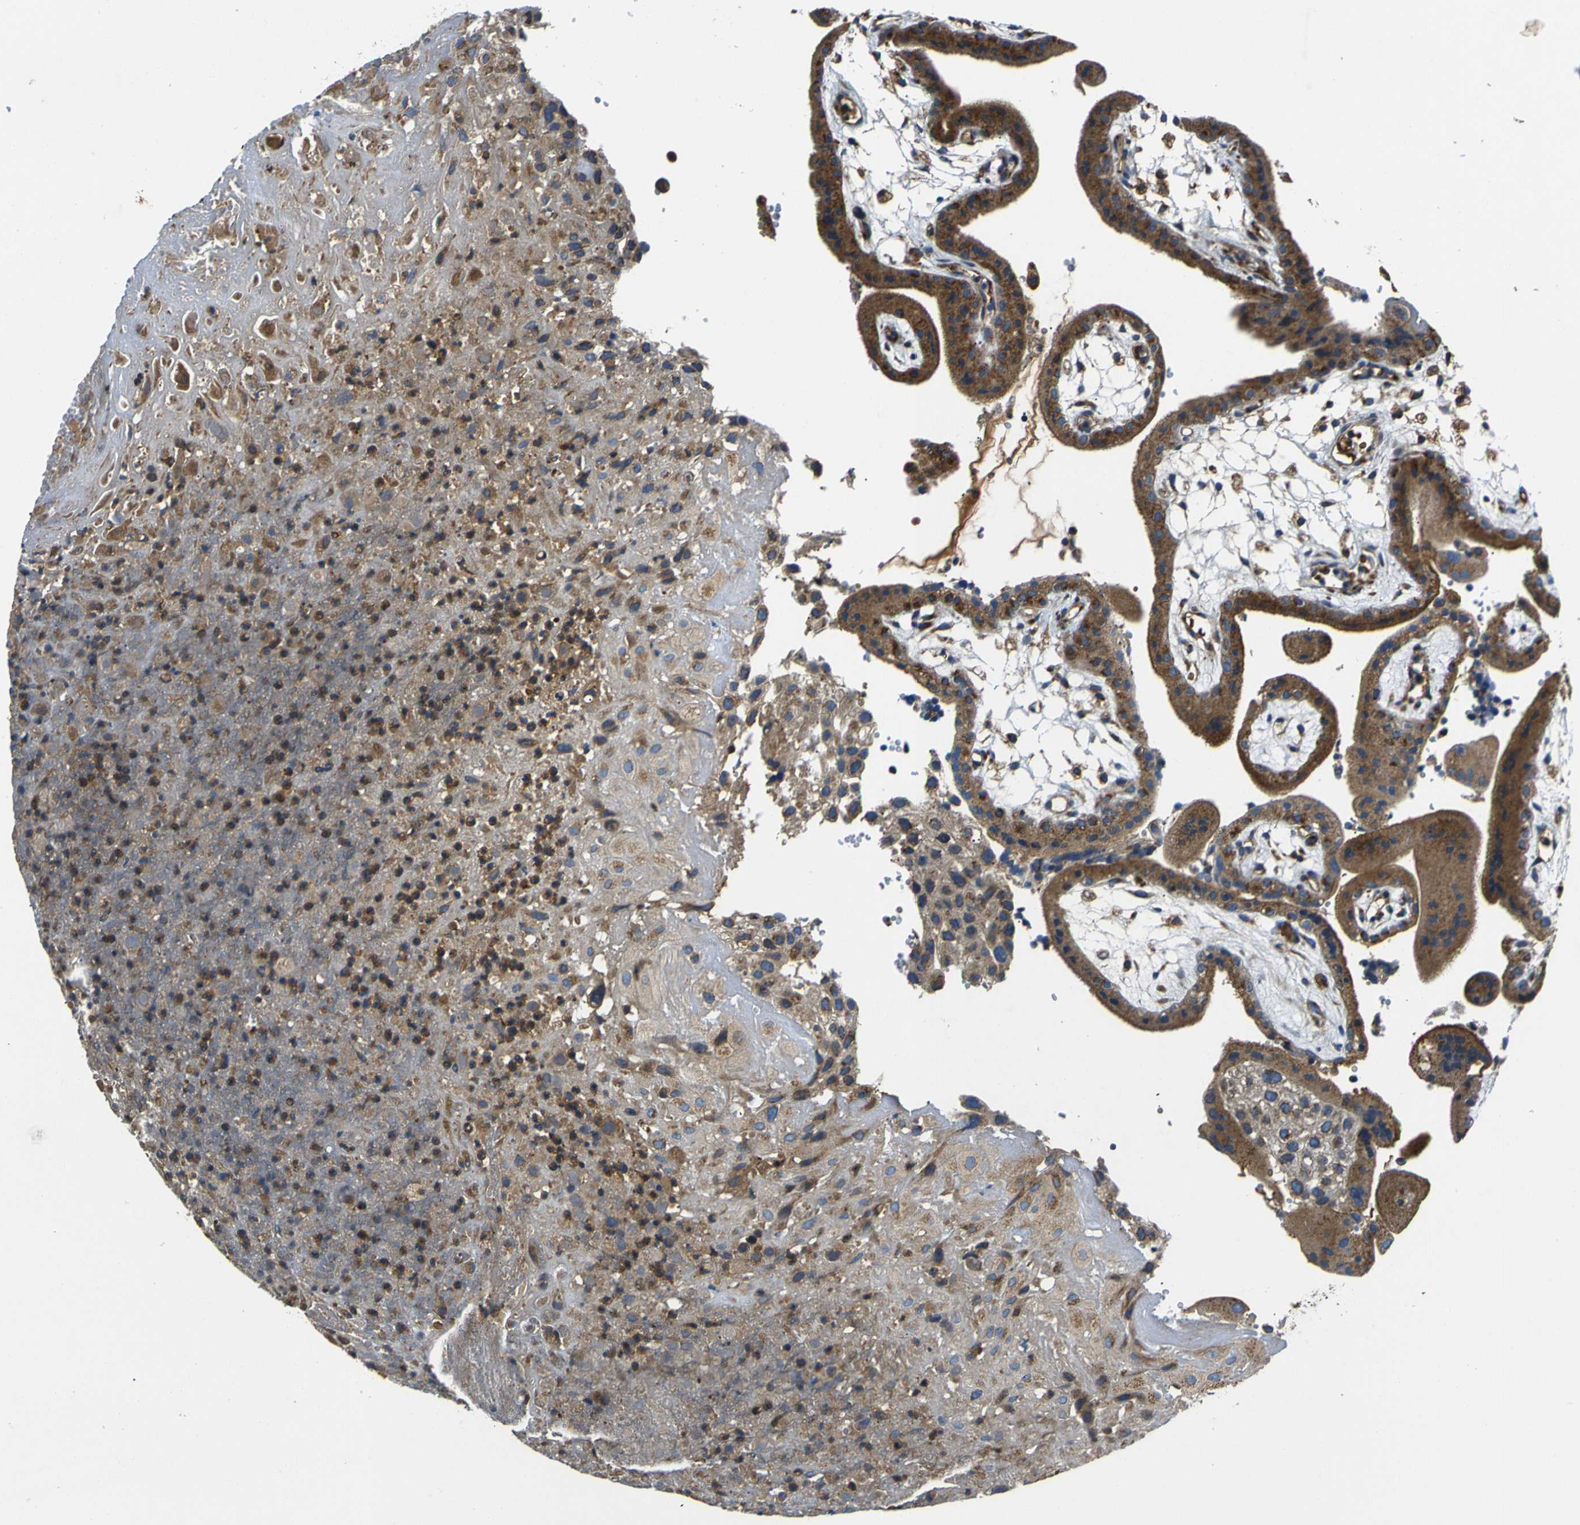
{"staining": {"intensity": "weak", "quantity": ">75%", "location": "cytoplasmic/membranous"}, "tissue": "placenta", "cell_type": "Decidual cells", "image_type": "normal", "snomed": [{"axis": "morphology", "description": "Normal tissue, NOS"}, {"axis": "topography", "description": "Placenta"}], "caption": "Immunohistochemical staining of unremarkable human placenta exhibits weak cytoplasmic/membranous protein expression in approximately >75% of decidual cells. (Stains: DAB (3,3'-diaminobenzidine) in brown, nuclei in blue, Microscopy: brightfield microscopy at high magnification).", "gene": "RAB1B", "patient": {"sex": "female", "age": 18}}